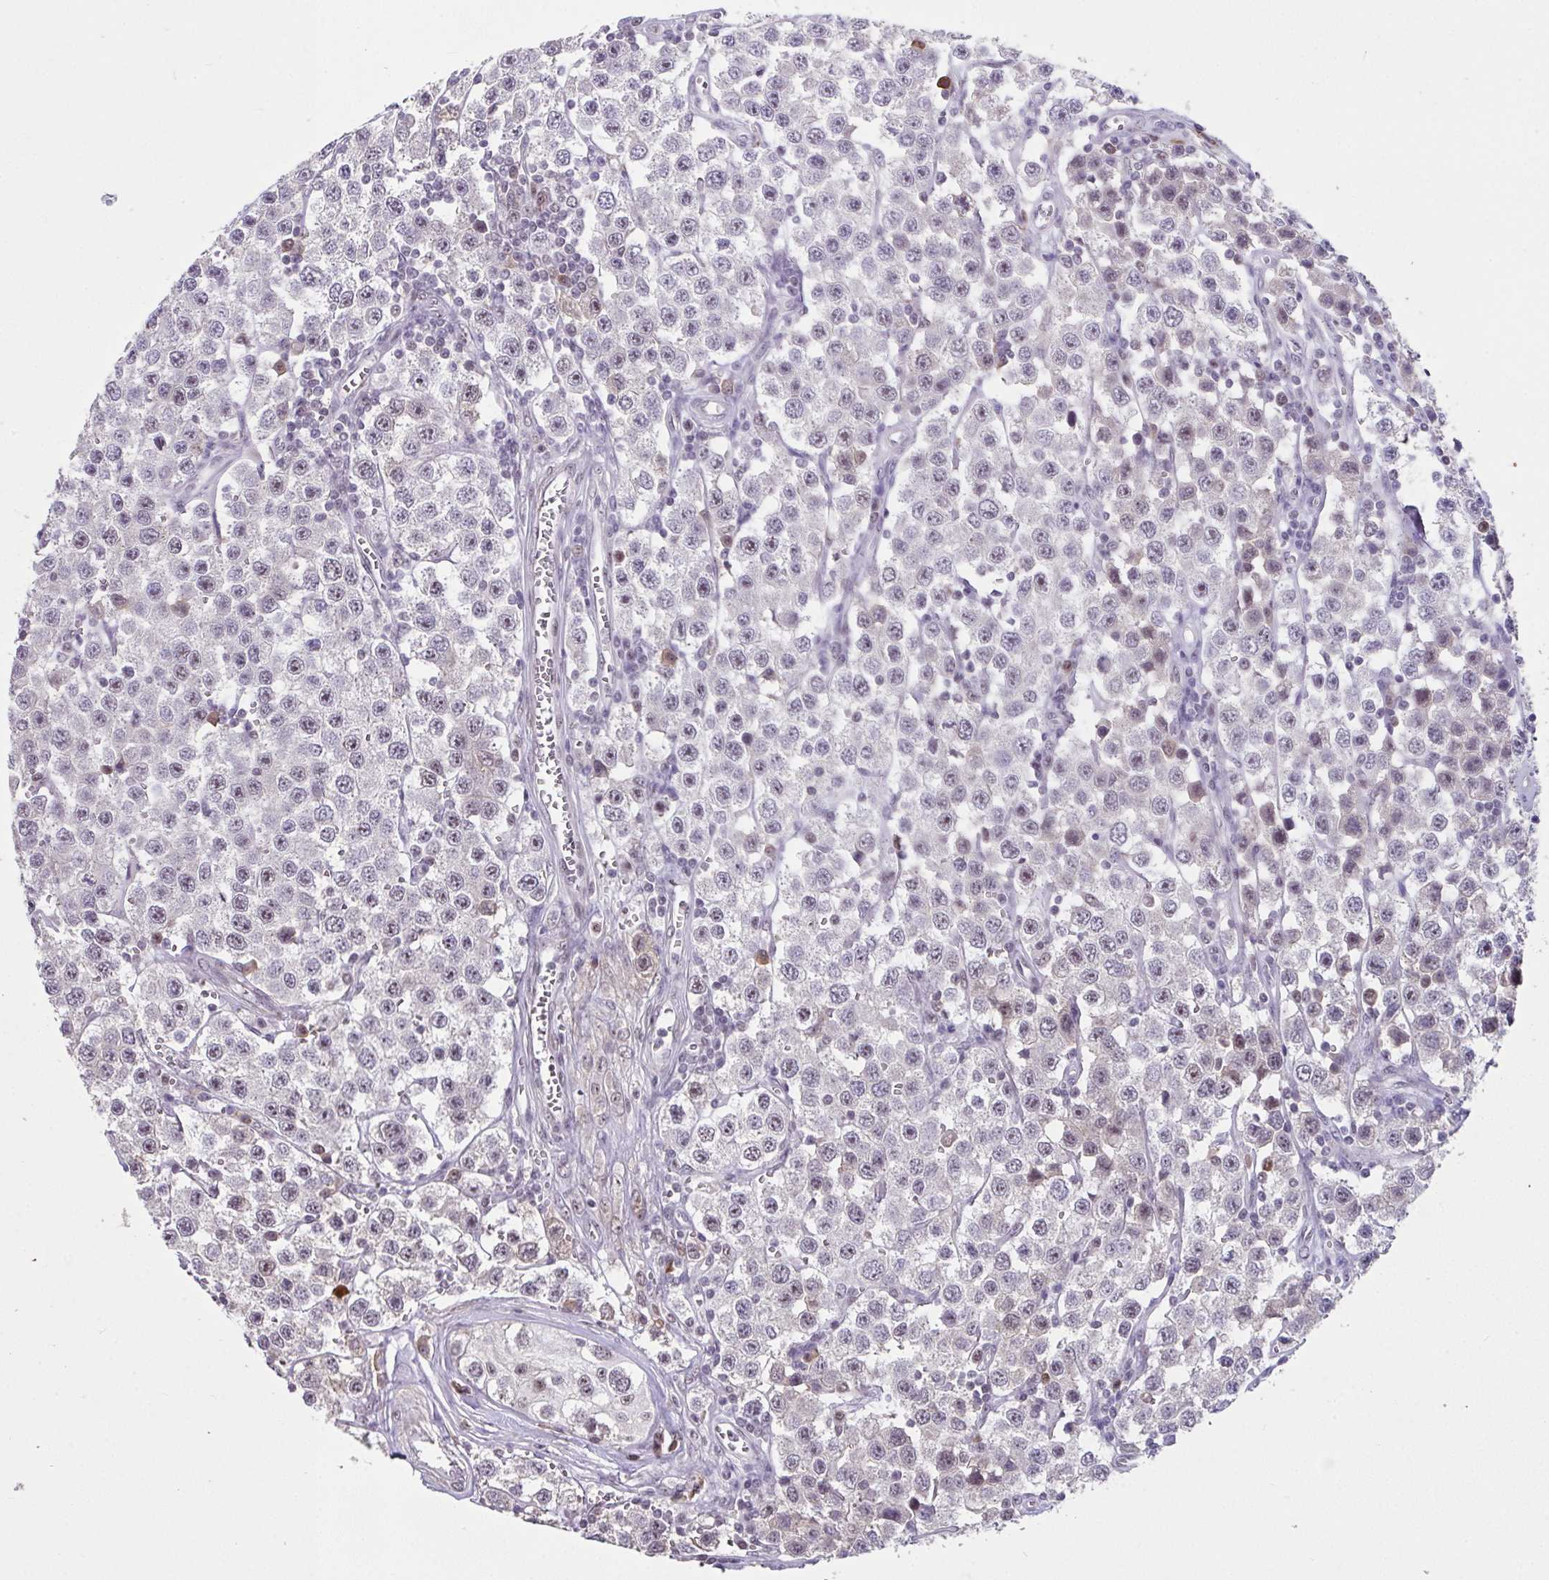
{"staining": {"intensity": "weak", "quantity": "<25%", "location": "nuclear"}, "tissue": "testis cancer", "cell_type": "Tumor cells", "image_type": "cancer", "snomed": [{"axis": "morphology", "description": "Seminoma, NOS"}, {"axis": "topography", "description": "Testis"}], "caption": "DAB immunohistochemical staining of testis cancer (seminoma) reveals no significant positivity in tumor cells.", "gene": "RBBP6", "patient": {"sex": "male", "age": 34}}